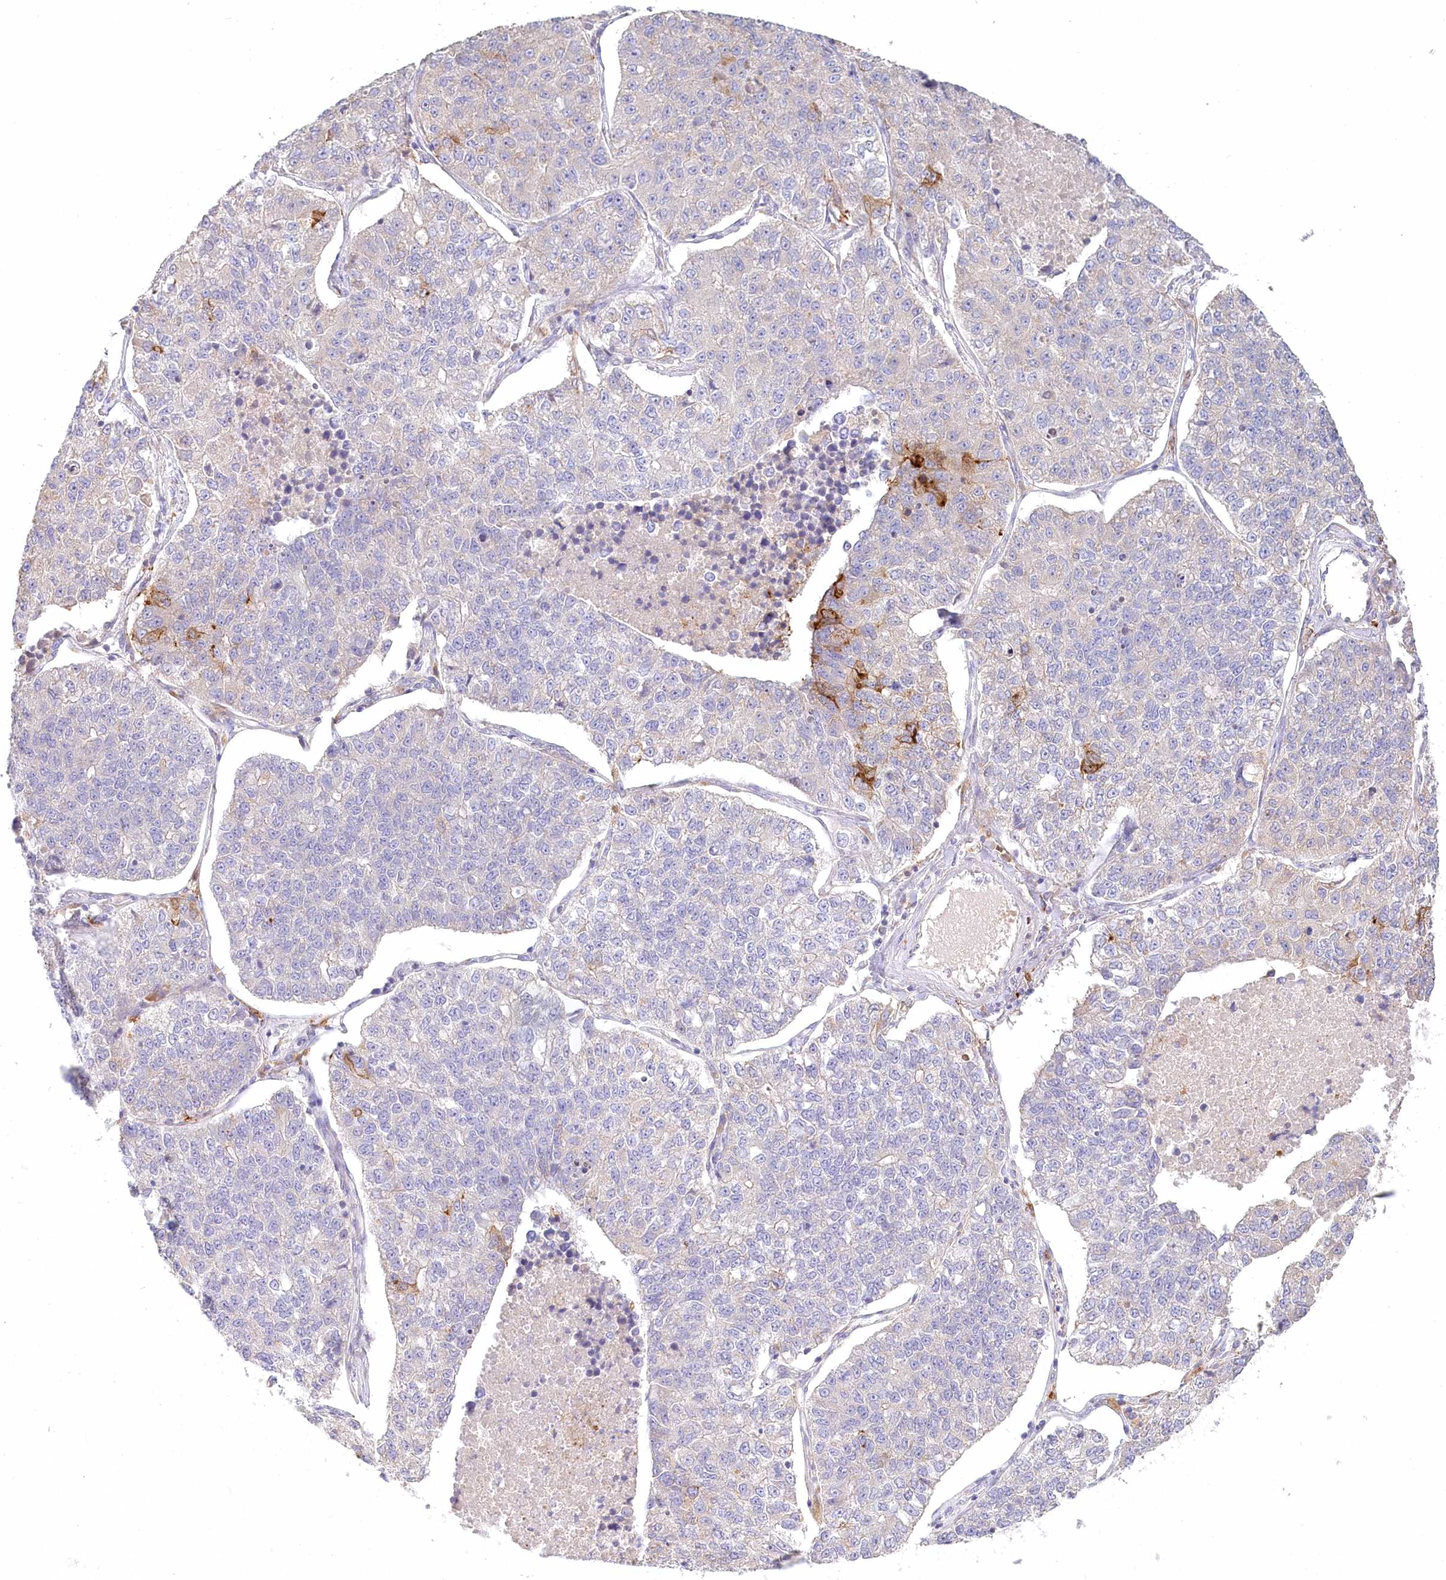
{"staining": {"intensity": "negative", "quantity": "none", "location": "none"}, "tissue": "lung cancer", "cell_type": "Tumor cells", "image_type": "cancer", "snomed": [{"axis": "morphology", "description": "Adenocarcinoma, NOS"}, {"axis": "topography", "description": "Lung"}], "caption": "Tumor cells are negative for brown protein staining in lung adenocarcinoma.", "gene": "VSIG1", "patient": {"sex": "male", "age": 49}}